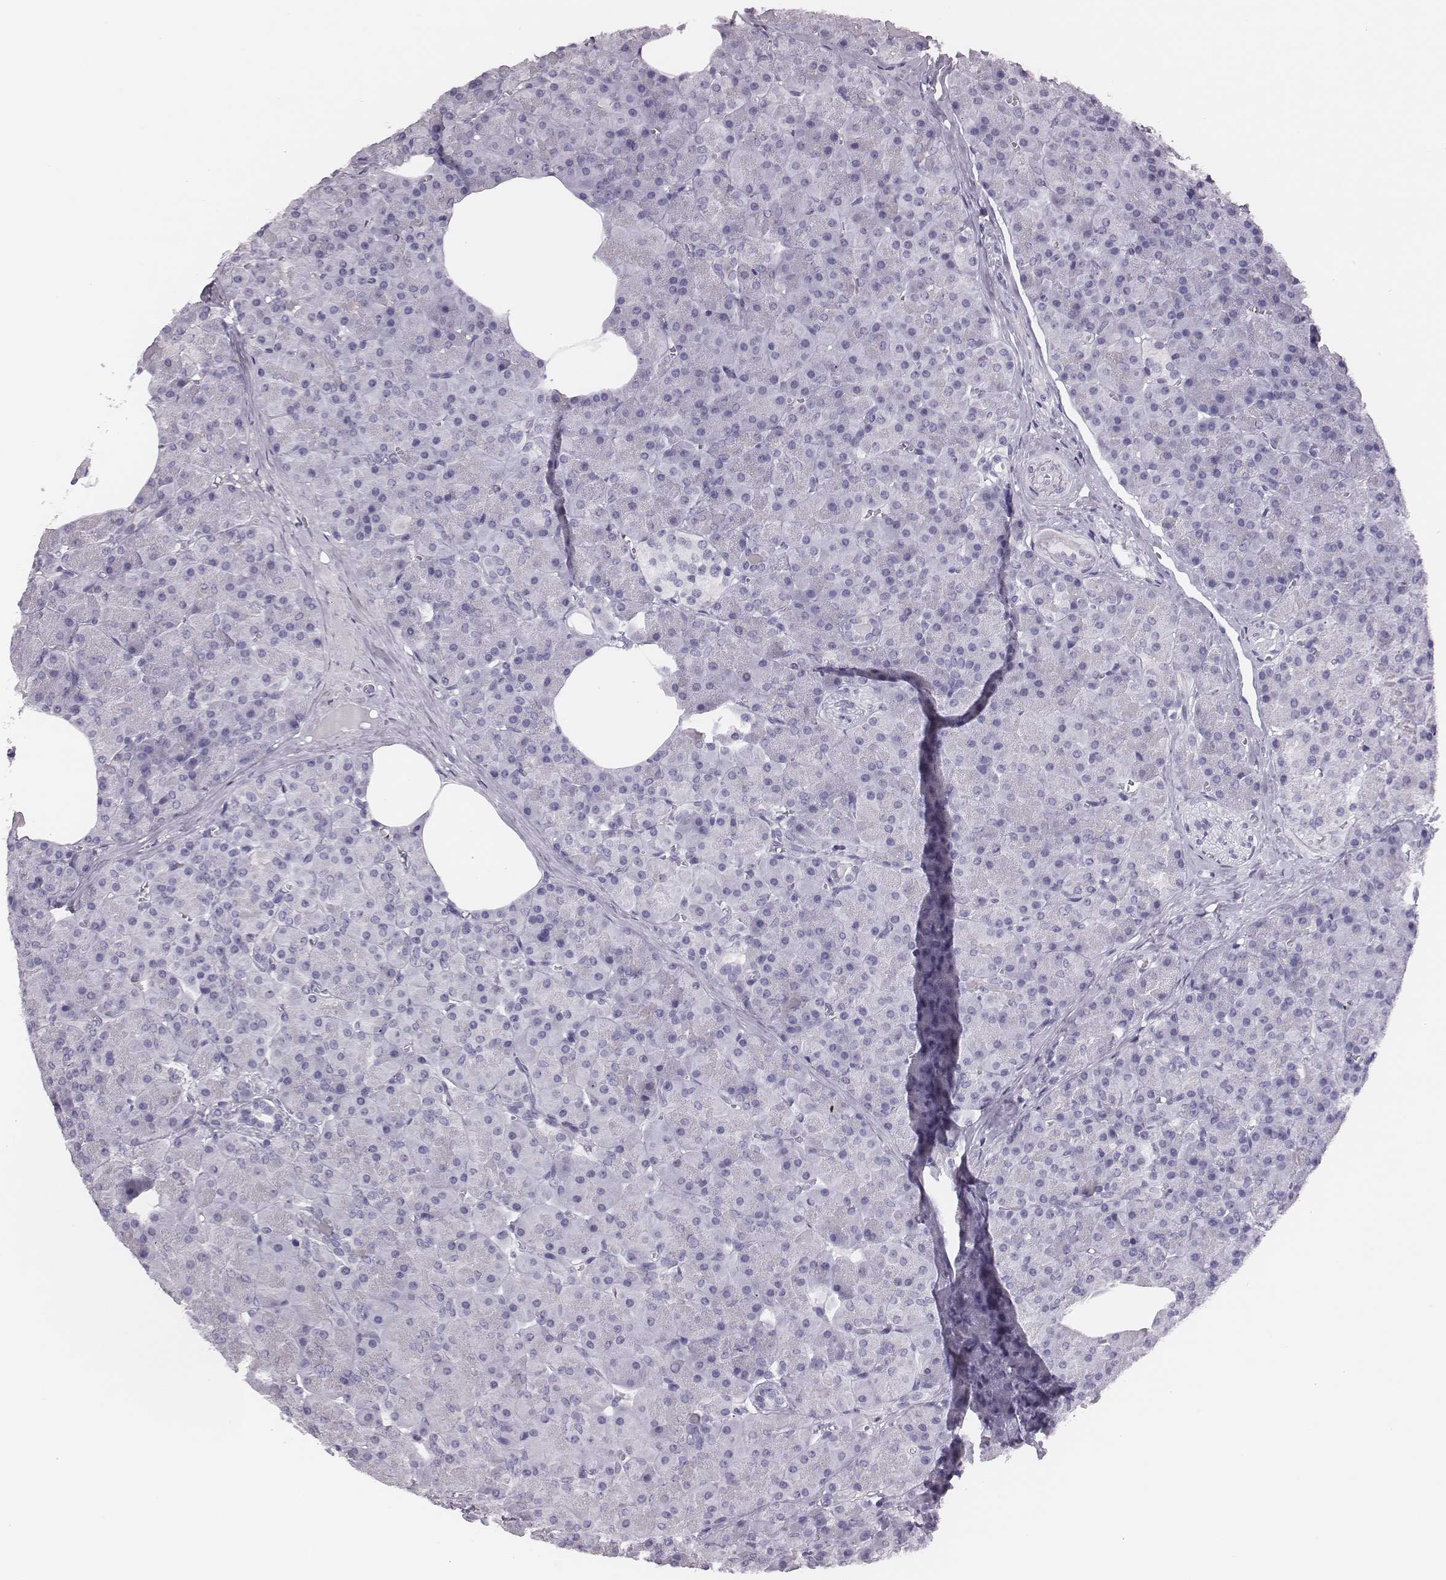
{"staining": {"intensity": "negative", "quantity": "none", "location": "none"}, "tissue": "pancreas", "cell_type": "Exocrine glandular cells", "image_type": "normal", "snomed": [{"axis": "morphology", "description": "Normal tissue, NOS"}, {"axis": "topography", "description": "Pancreas"}], "caption": "IHC micrograph of normal pancreas: human pancreas stained with DAB reveals no significant protein staining in exocrine glandular cells.", "gene": "H1", "patient": {"sex": "female", "age": 45}}